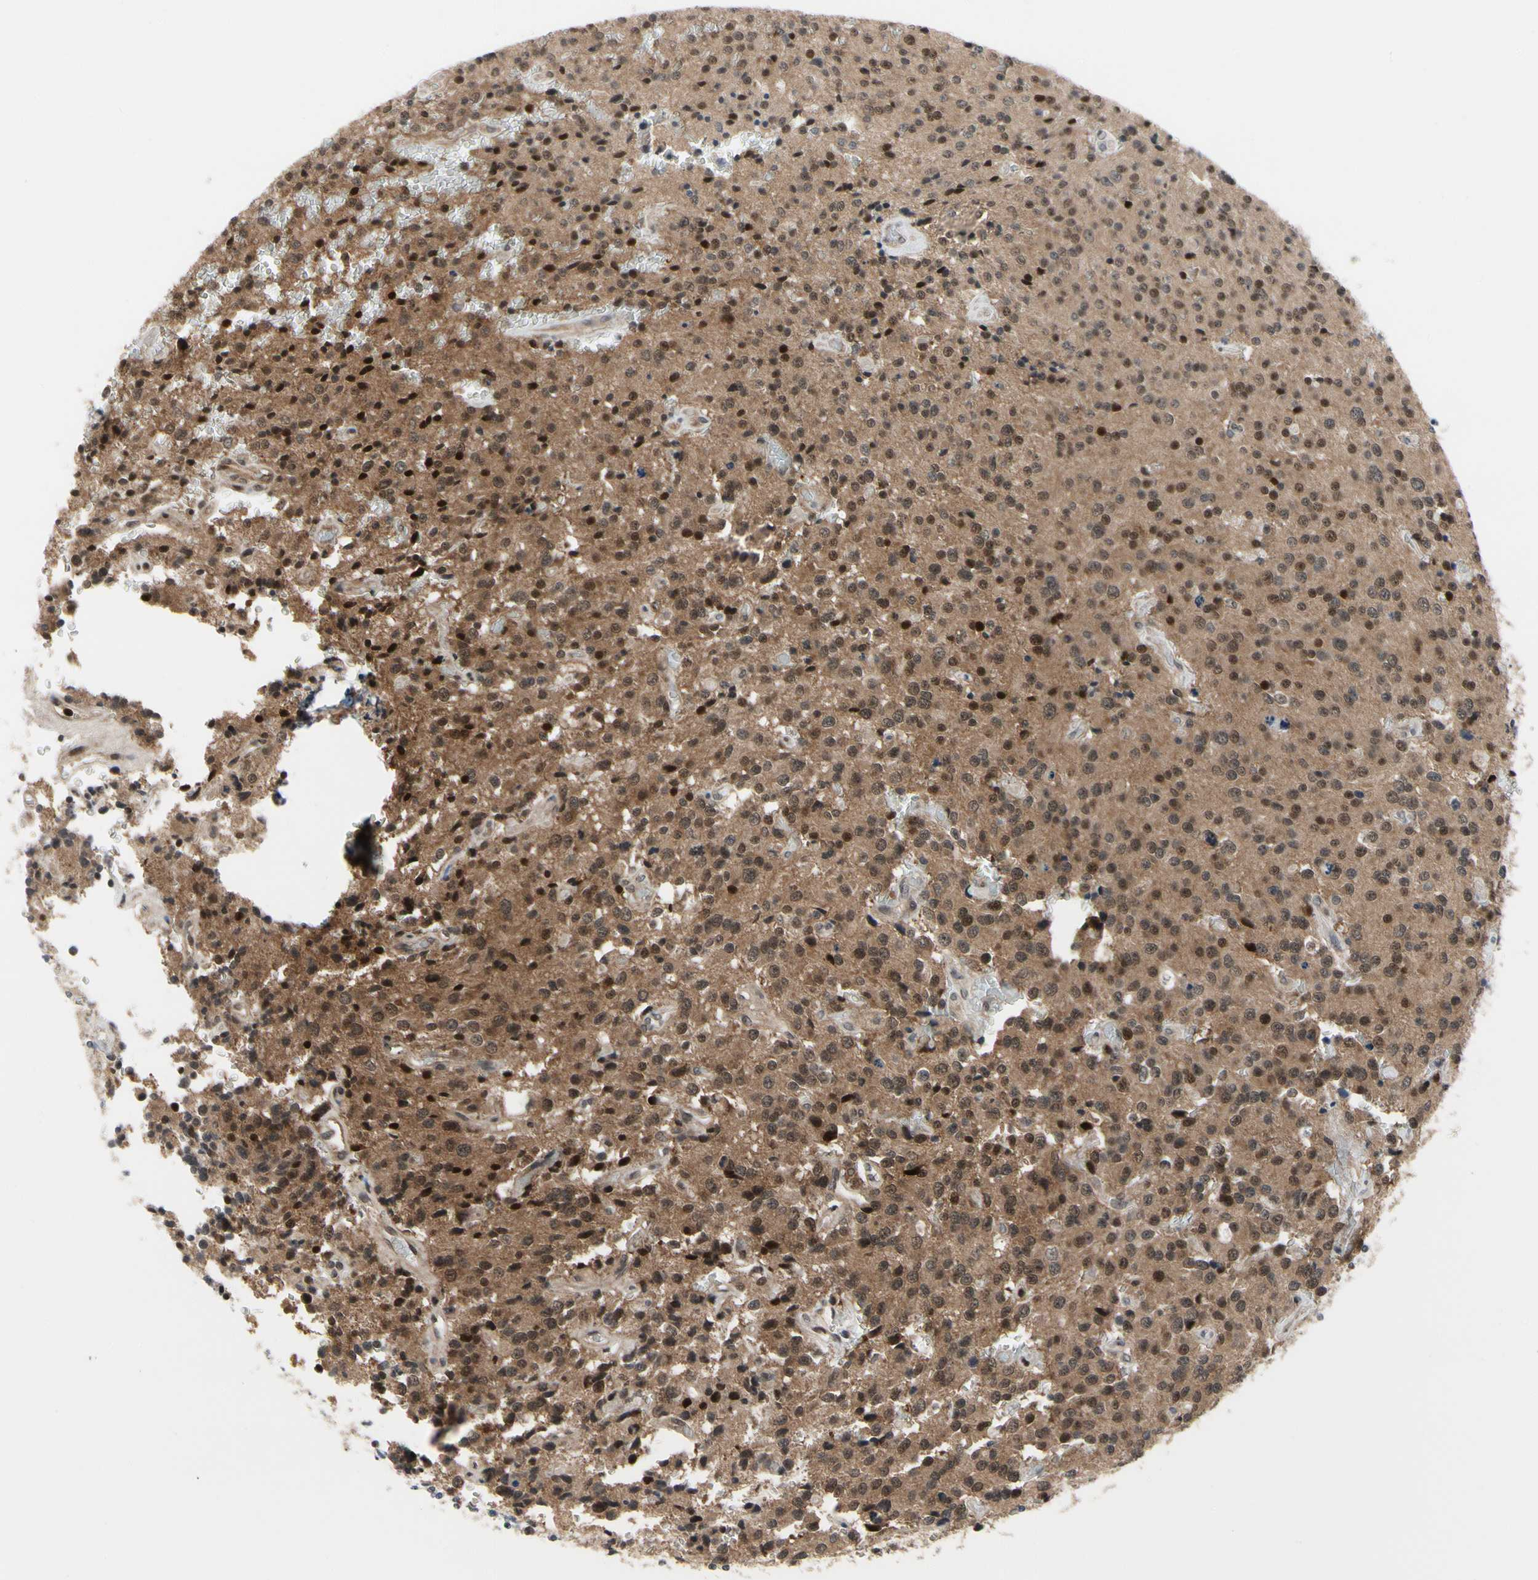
{"staining": {"intensity": "moderate", "quantity": ">75%", "location": "cytoplasmic/membranous,nuclear"}, "tissue": "glioma", "cell_type": "Tumor cells", "image_type": "cancer", "snomed": [{"axis": "morphology", "description": "Glioma, malignant, Low grade"}, {"axis": "topography", "description": "Brain"}], "caption": "Brown immunohistochemical staining in glioma exhibits moderate cytoplasmic/membranous and nuclear positivity in about >75% of tumor cells. (brown staining indicates protein expression, while blue staining denotes nuclei).", "gene": "CDK5", "patient": {"sex": "male", "age": 58}}